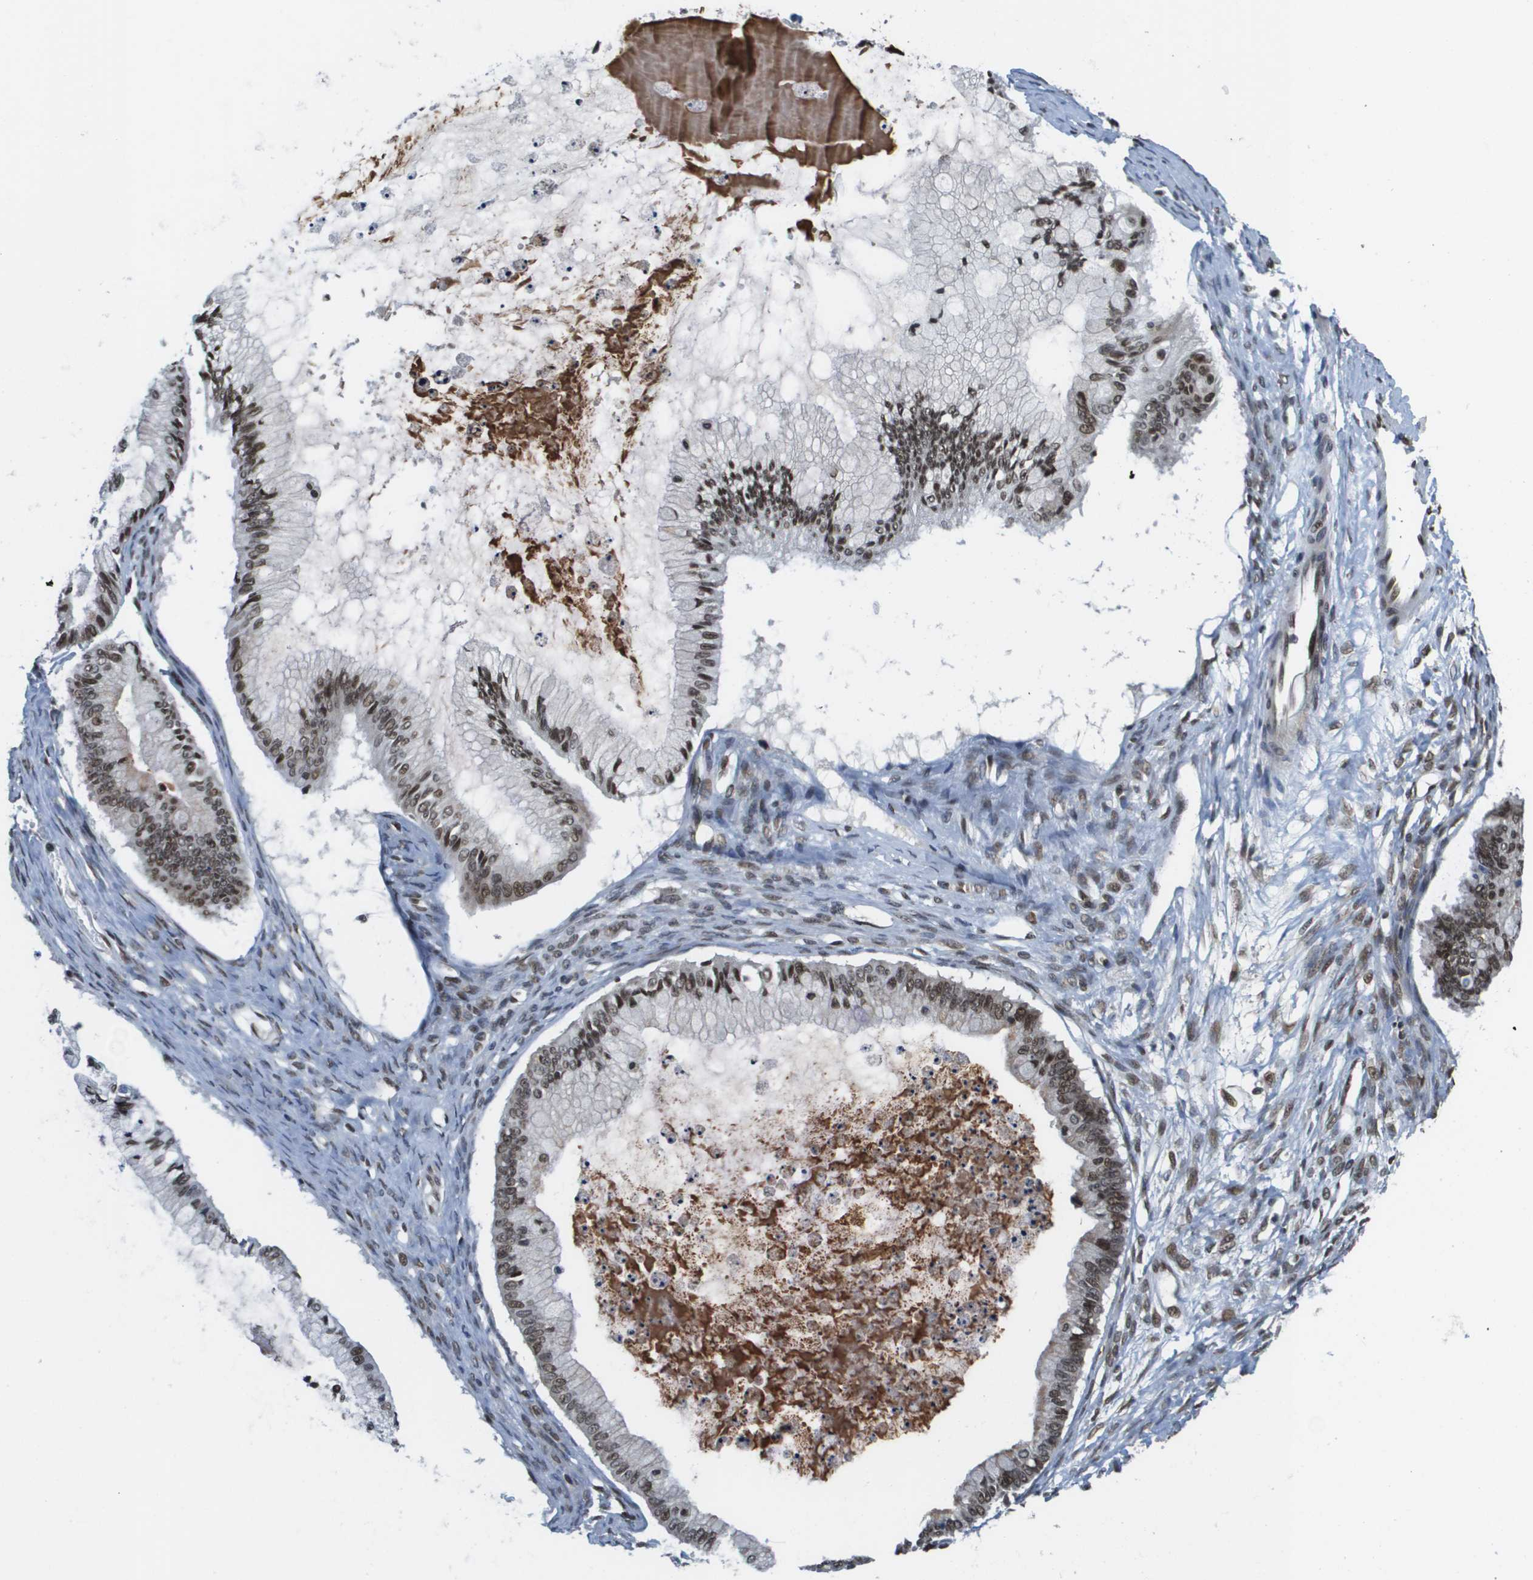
{"staining": {"intensity": "moderate", "quantity": ">75%", "location": "nuclear"}, "tissue": "ovarian cancer", "cell_type": "Tumor cells", "image_type": "cancer", "snomed": [{"axis": "morphology", "description": "Cystadenocarcinoma, mucinous, NOS"}, {"axis": "topography", "description": "Ovary"}], "caption": "This is an image of IHC staining of mucinous cystadenocarcinoma (ovarian), which shows moderate staining in the nuclear of tumor cells.", "gene": "RECQL4", "patient": {"sex": "female", "age": 57}}